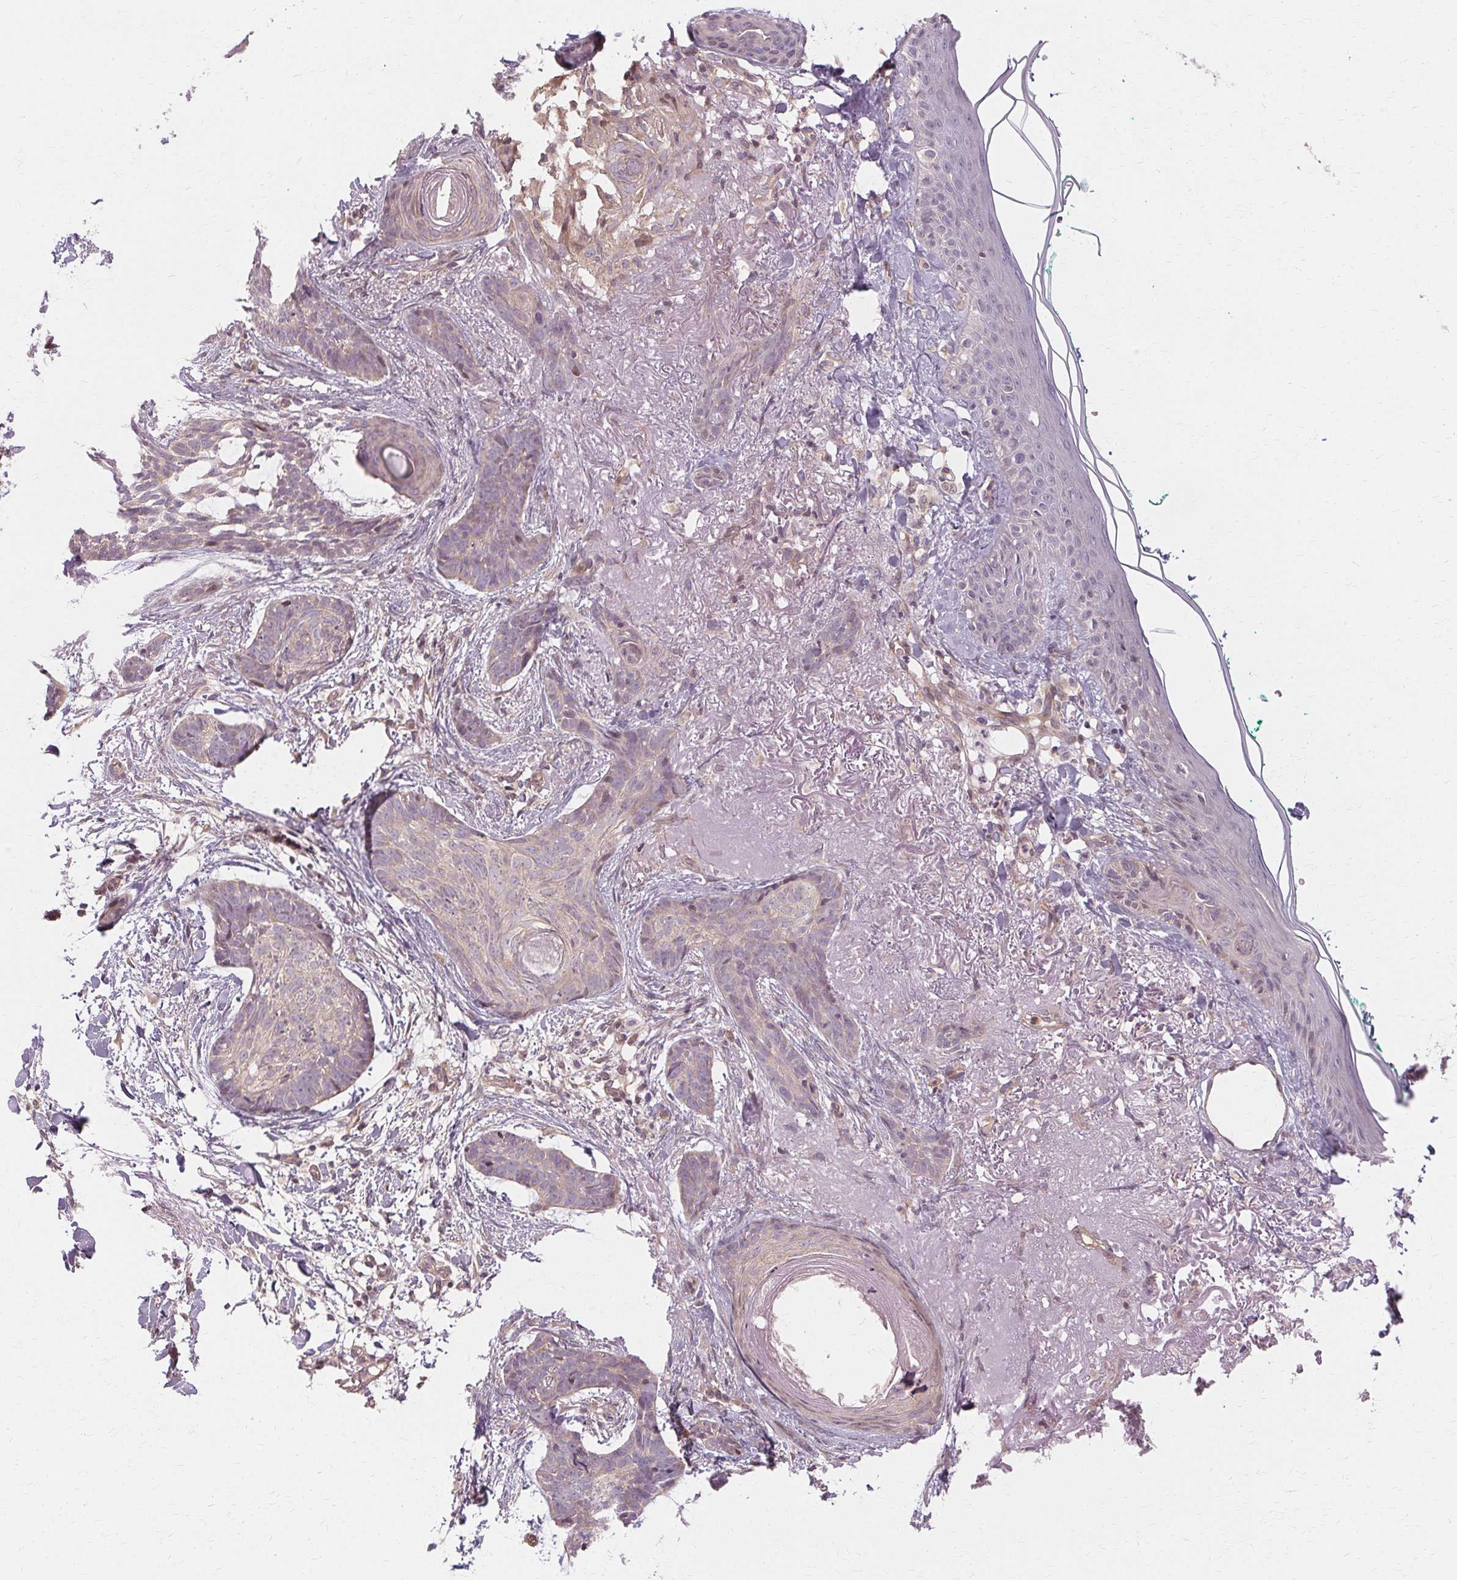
{"staining": {"intensity": "weak", "quantity": "<25%", "location": "cytoplasmic/membranous"}, "tissue": "skin cancer", "cell_type": "Tumor cells", "image_type": "cancer", "snomed": [{"axis": "morphology", "description": "Basal cell carcinoma"}, {"axis": "topography", "description": "Skin"}], "caption": "High power microscopy image of an immunohistochemistry (IHC) photomicrograph of skin cancer (basal cell carcinoma), revealing no significant staining in tumor cells. (DAB (3,3'-diaminobenzidine) immunohistochemistry, high magnification).", "gene": "USP8", "patient": {"sex": "female", "age": 78}}